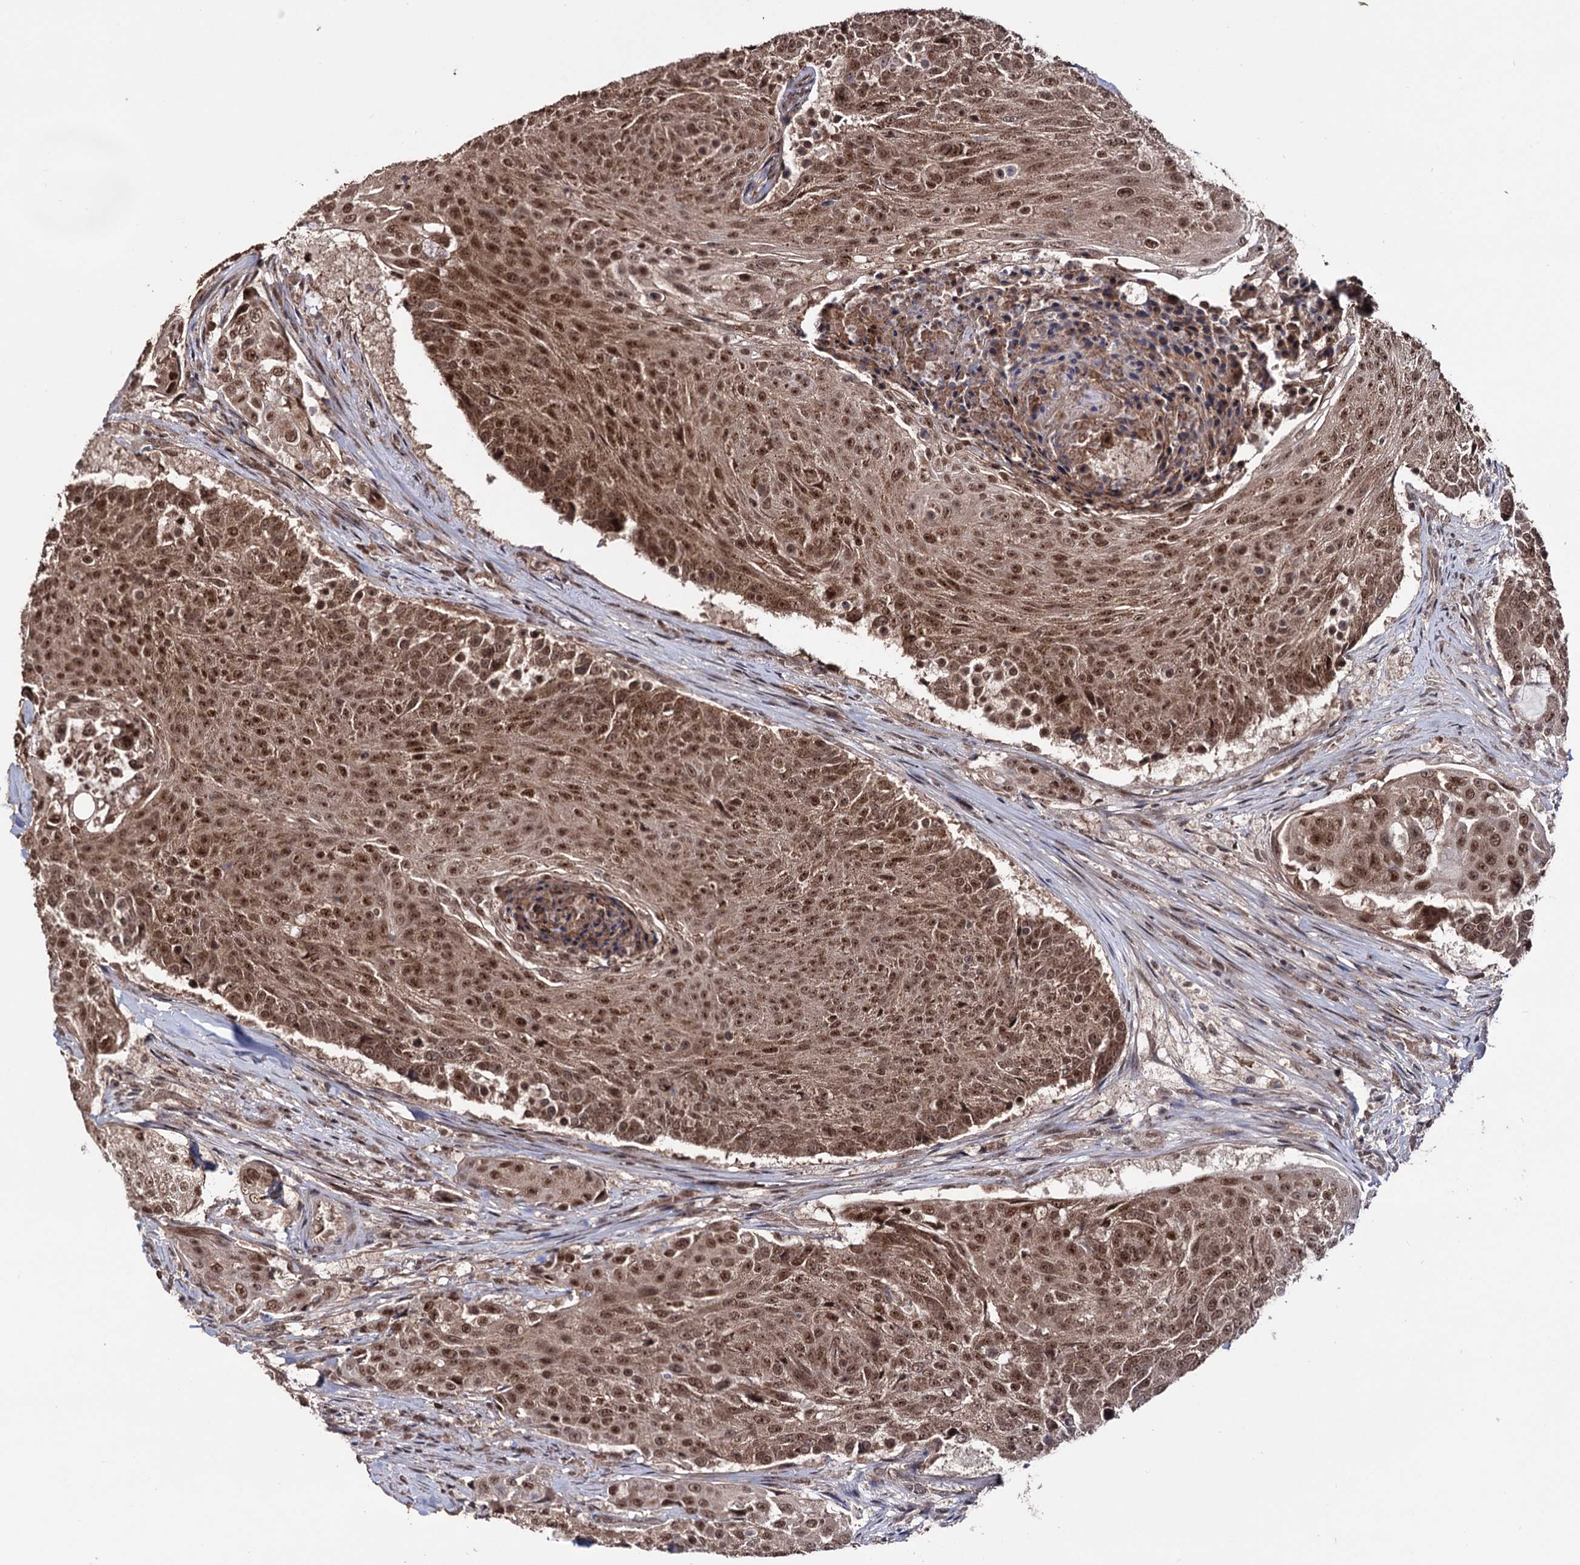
{"staining": {"intensity": "moderate", "quantity": ">75%", "location": "cytoplasmic/membranous,nuclear"}, "tissue": "urothelial cancer", "cell_type": "Tumor cells", "image_type": "cancer", "snomed": [{"axis": "morphology", "description": "Urothelial carcinoma, High grade"}, {"axis": "topography", "description": "Urinary bladder"}], "caption": "This micrograph exhibits immunohistochemistry (IHC) staining of human urothelial cancer, with medium moderate cytoplasmic/membranous and nuclear expression in approximately >75% of tumor cells.", "gene": "KLF5", "patient": {"sex": "female", "age": 63}}